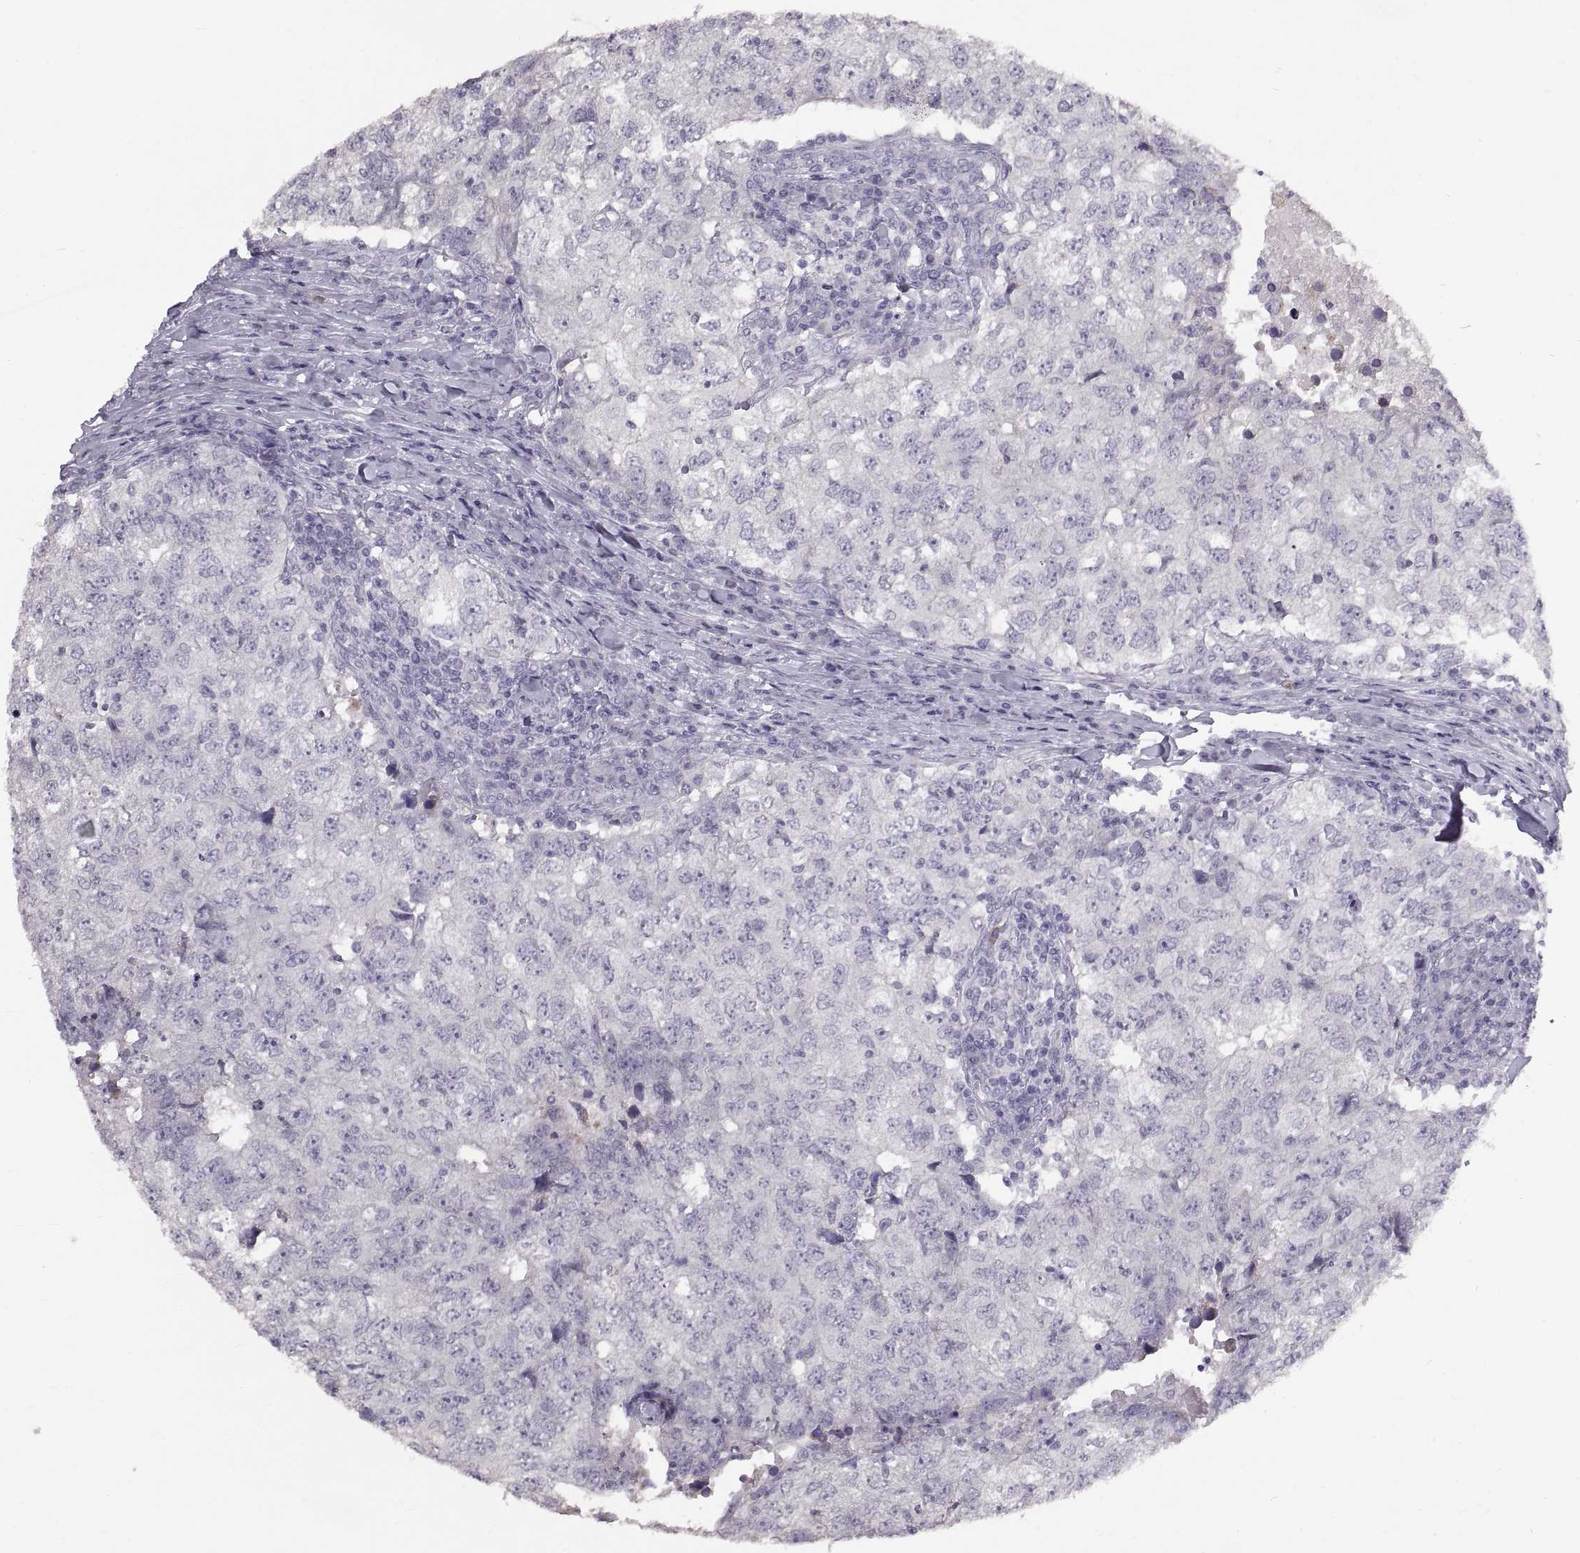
{"staining": {"intensity": "negative", "quantity": "none", "location": "none"}, "tissue": "breast cancer", "cell_type": "Tumor cells", "image_type": "cancer", "snomed": [{"axis": "morphology", "description": "Duct carcinoma"}, {"axis": "topography", "description": "Breast"}], "caption": "The micrograph reveals no staining of tumor cells in breast infiltrating ductal carcinoma. (DAB (3,3'-diaminobenzidine) IHC with hematoxylin counter stain).", "gene": "SPACDR", "patient": {"sex": "female", "age": 30}}